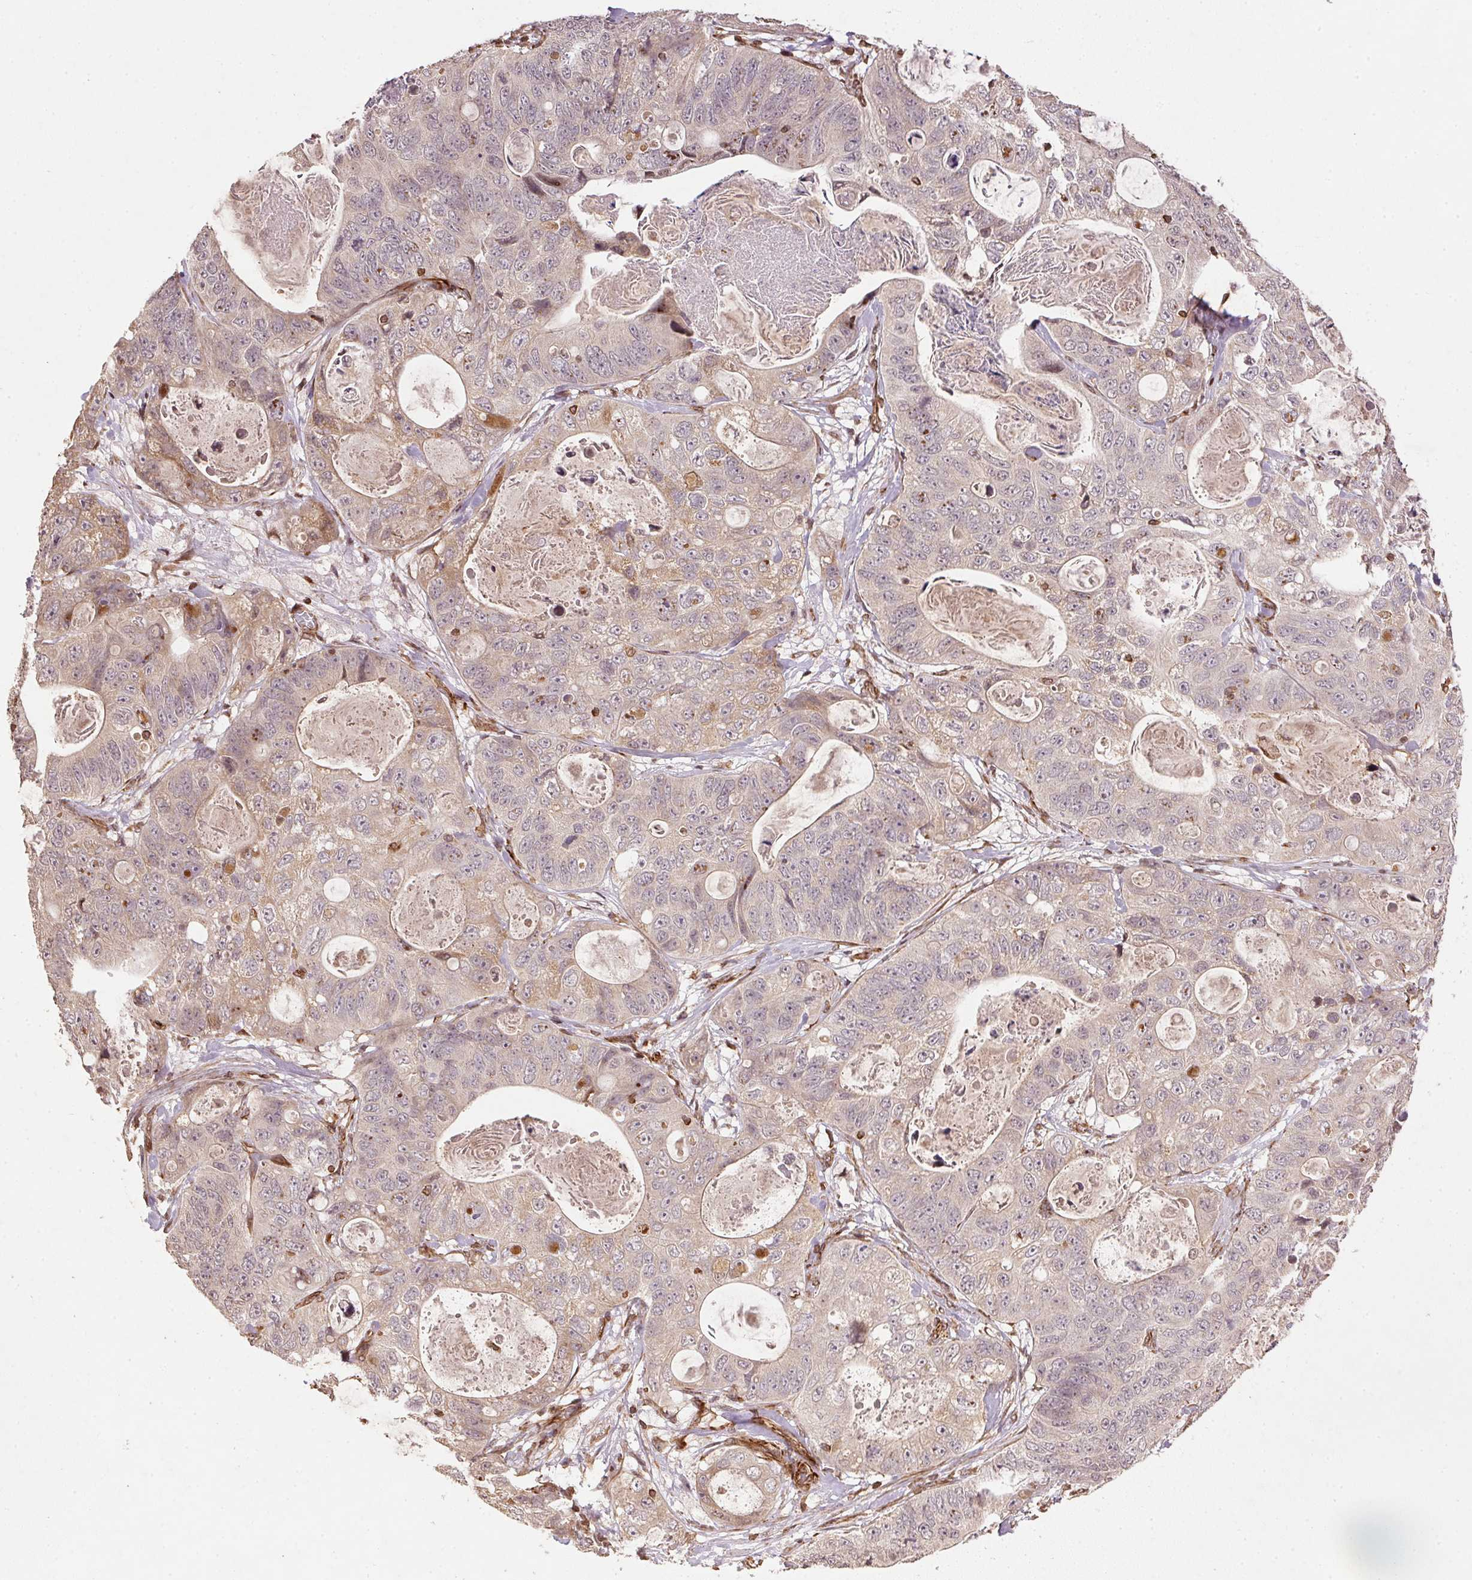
{"staining": {"intensity": "weak", "quantity": "25%-75%", "location": "cytoplasmic/membranous"}, "tissue": "stomach cancer", "cell_type": "Tumor cells", "image_type": "cancer", "snomed": [{"axis": "morphology", "description": "Normal tissue, NOS"}, {"axis": "morphology", "description": "Adenocarcinoma, NOS"}, {"axis": "topography", "description": "Stomach"}], "caption": "An immunohistochemistry image of neoplastic tissue is shown. Protein staining in brown shows weak cytoplasmic/membranous positivity in stomach cancer (adenocarcinoma) within tumor cells.", "gene": "SPRED2", "patient": {"sex": "female", "age": 89}}